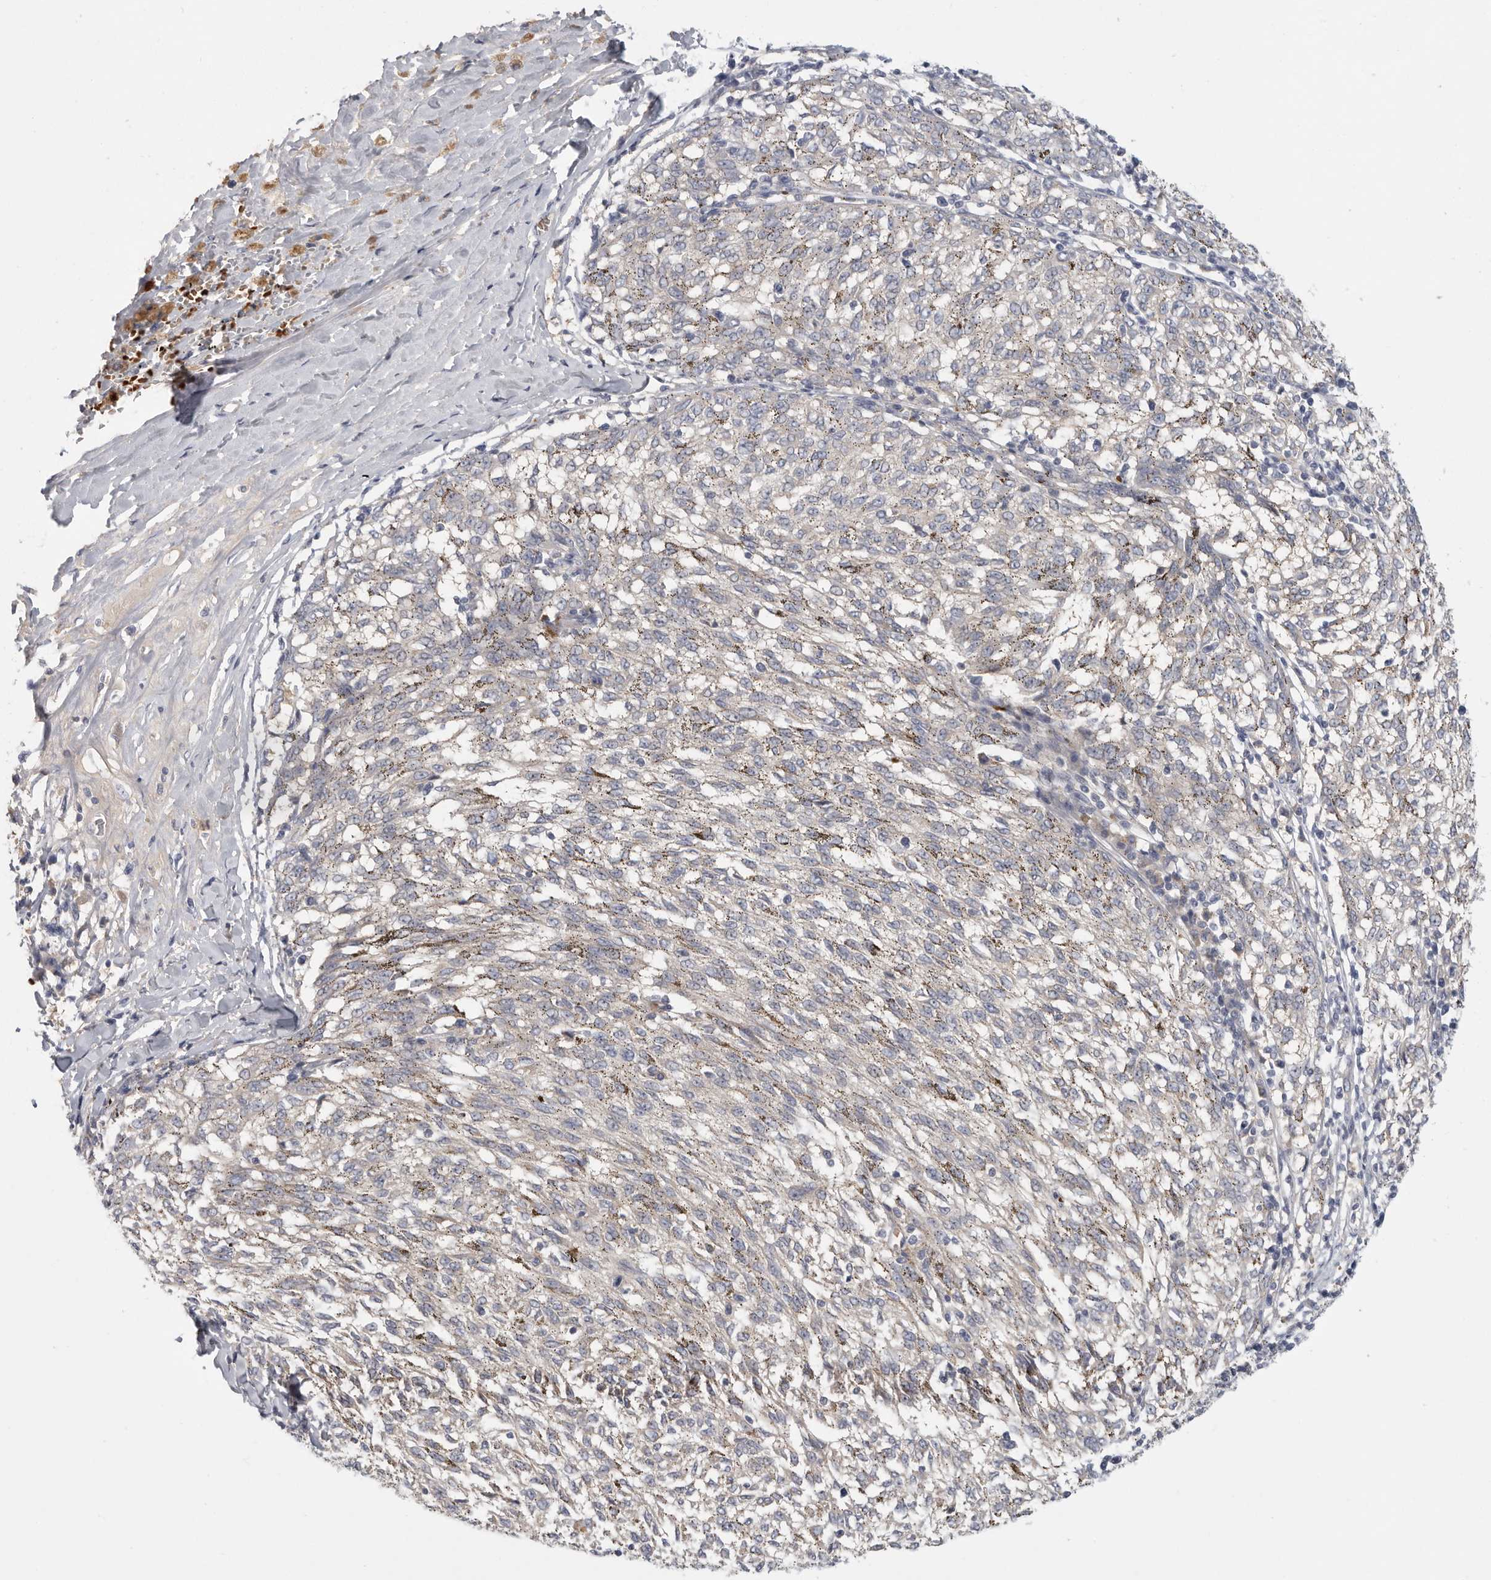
{"staining": {"intensity": "negative", "quantity": "none", "location": "none"}, "tissue": "melanoma", "cell_type": "Tumor cells", "image_type": "cancer", "snomed": [{"axis": "morphology", "description": "Malignant melanoma, NOS"}, {"axis": "topography", "description": "Skin"}], "caption": "Protein analysis of melanoma displays no significant expression in tumor cells.", "gene": "CFAP298", "patient": {"sex": "female", "age": 72}}